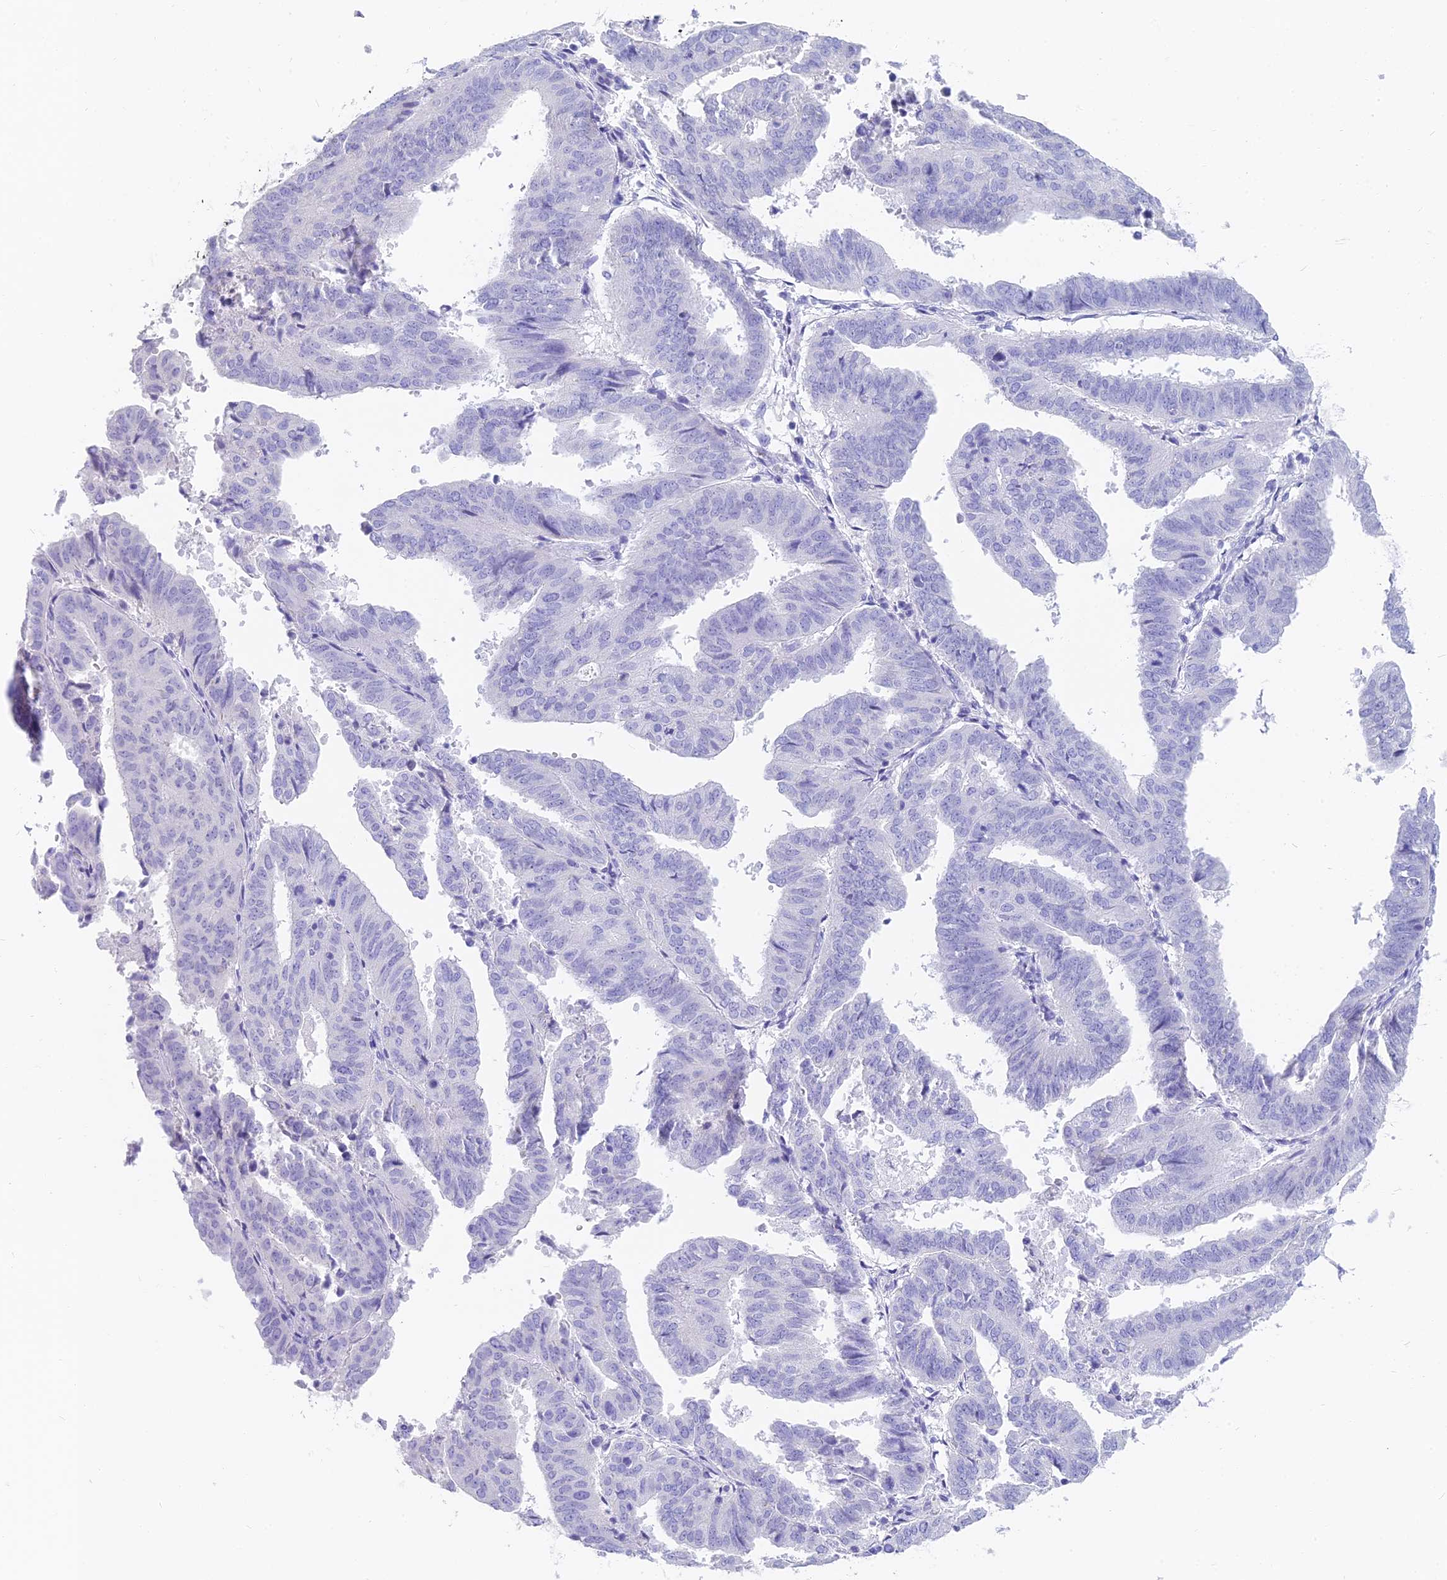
{"staining": {"intensity": "negative", "quantity": "none", "location": "none"}, "tissue": "endometrial cancer", "cell_type": "Tumor cells", "image_type": "cancer", "snomed": [{"axis": "morphology", "description": "Adenocarcinoma, NOS"}, {"axis": "topography", "description": "Uterus"}], "caption": "The micrograph displays no staining of tumor cells in endometrial cancer.", "gene": "SLC36A2", "patient": {"sex": "female", "age": 77}}